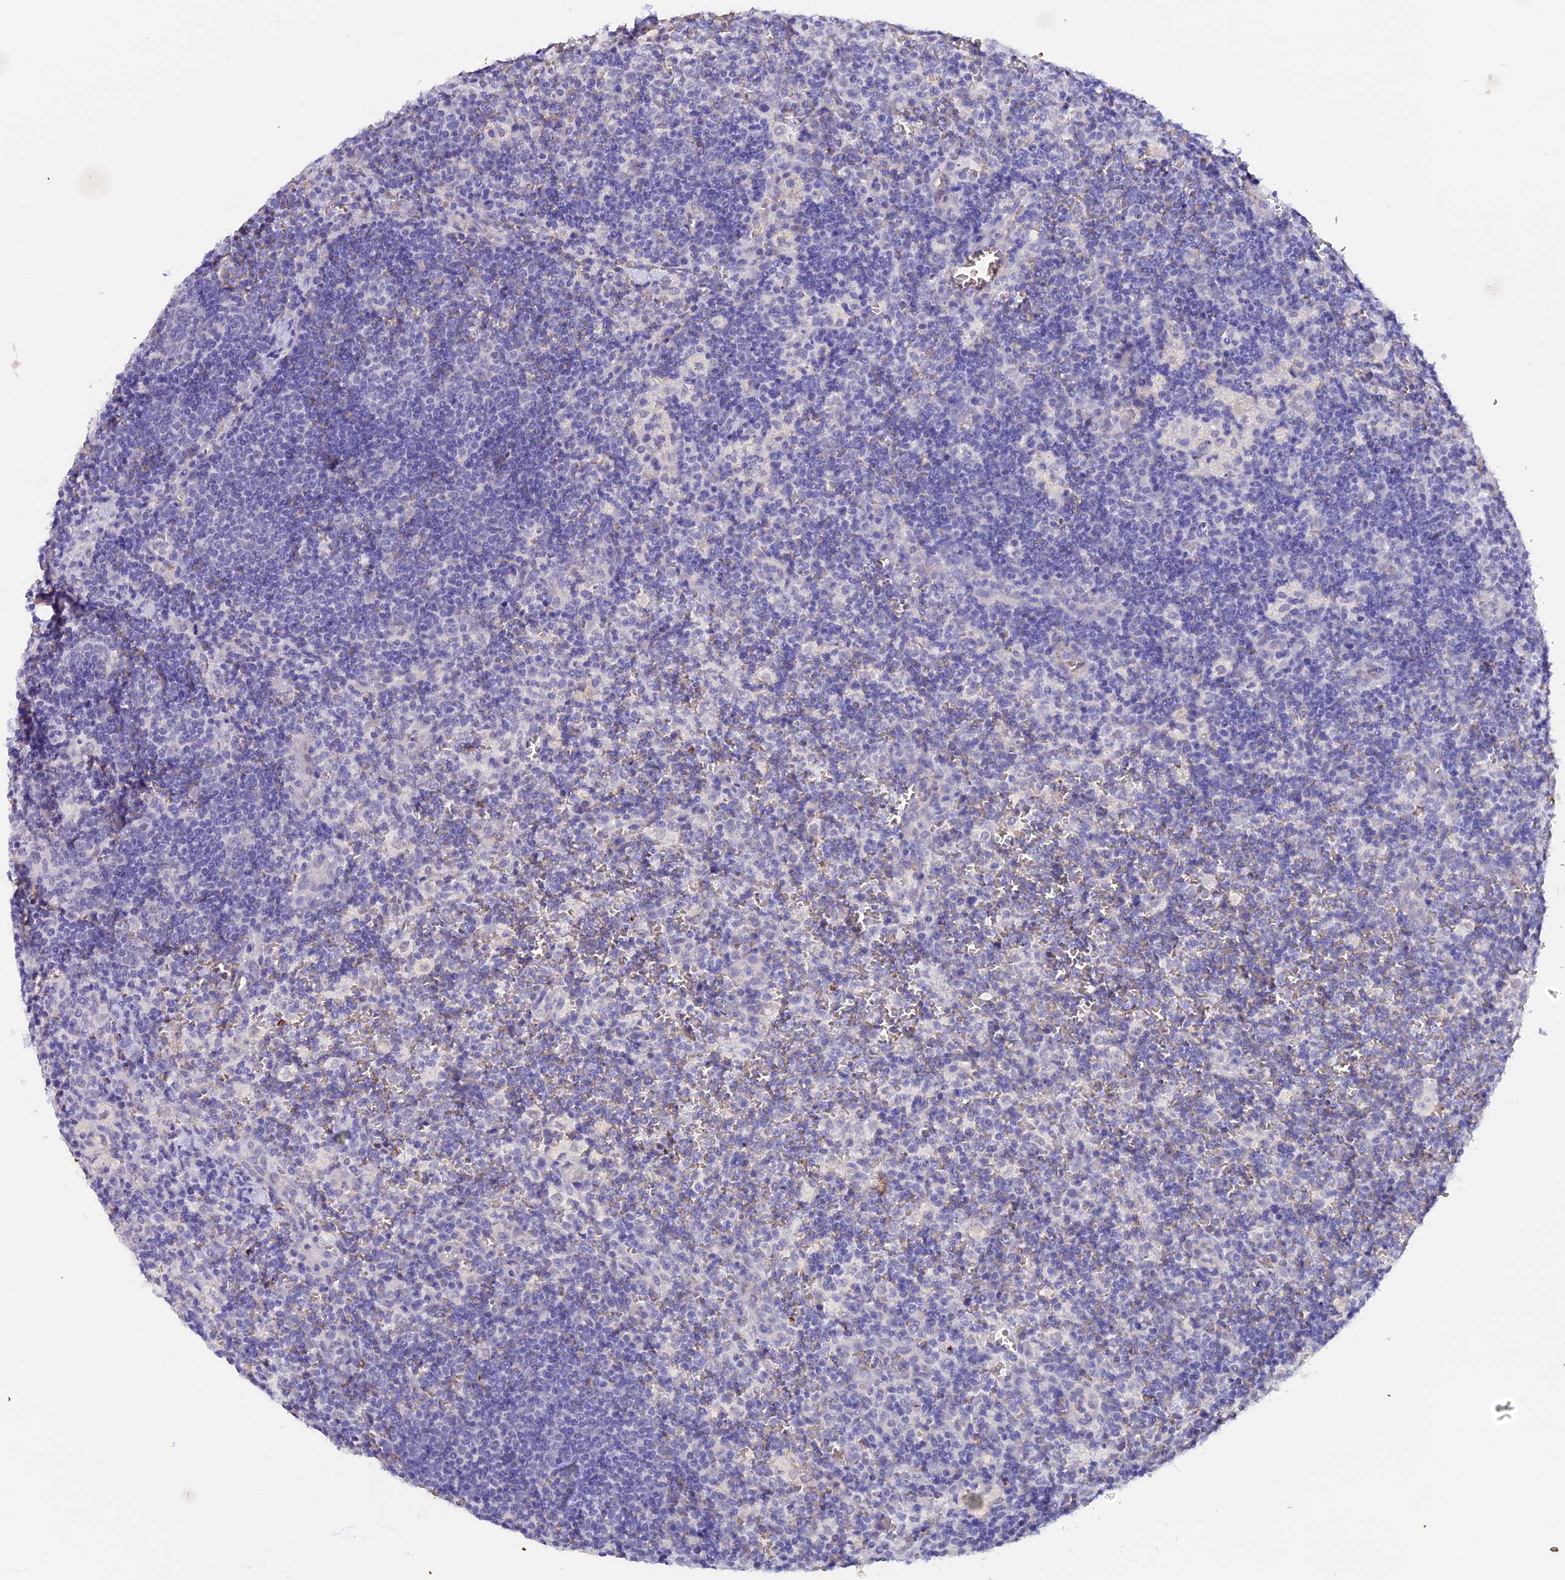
{"staining": {"intensity": "negative", "quantity": "none", "location": "none"}, "tissue": "lymph node", "cell_type": "Germinal center cells", "image_type": "normal", "snomed": [{"axis": "morphology", "description": "Normal tissue, NOS"}, {"axis": "topography", "description": "Lymph node"}], "caption": "High power microscopy histopathology image of an immunohistochemistry (IHC) photomicrograph of normal lymph node, revealing no significant staining in germinal center cells.", "gene": "CFAP45", "patient": {"sex": "male", "age": 58}}